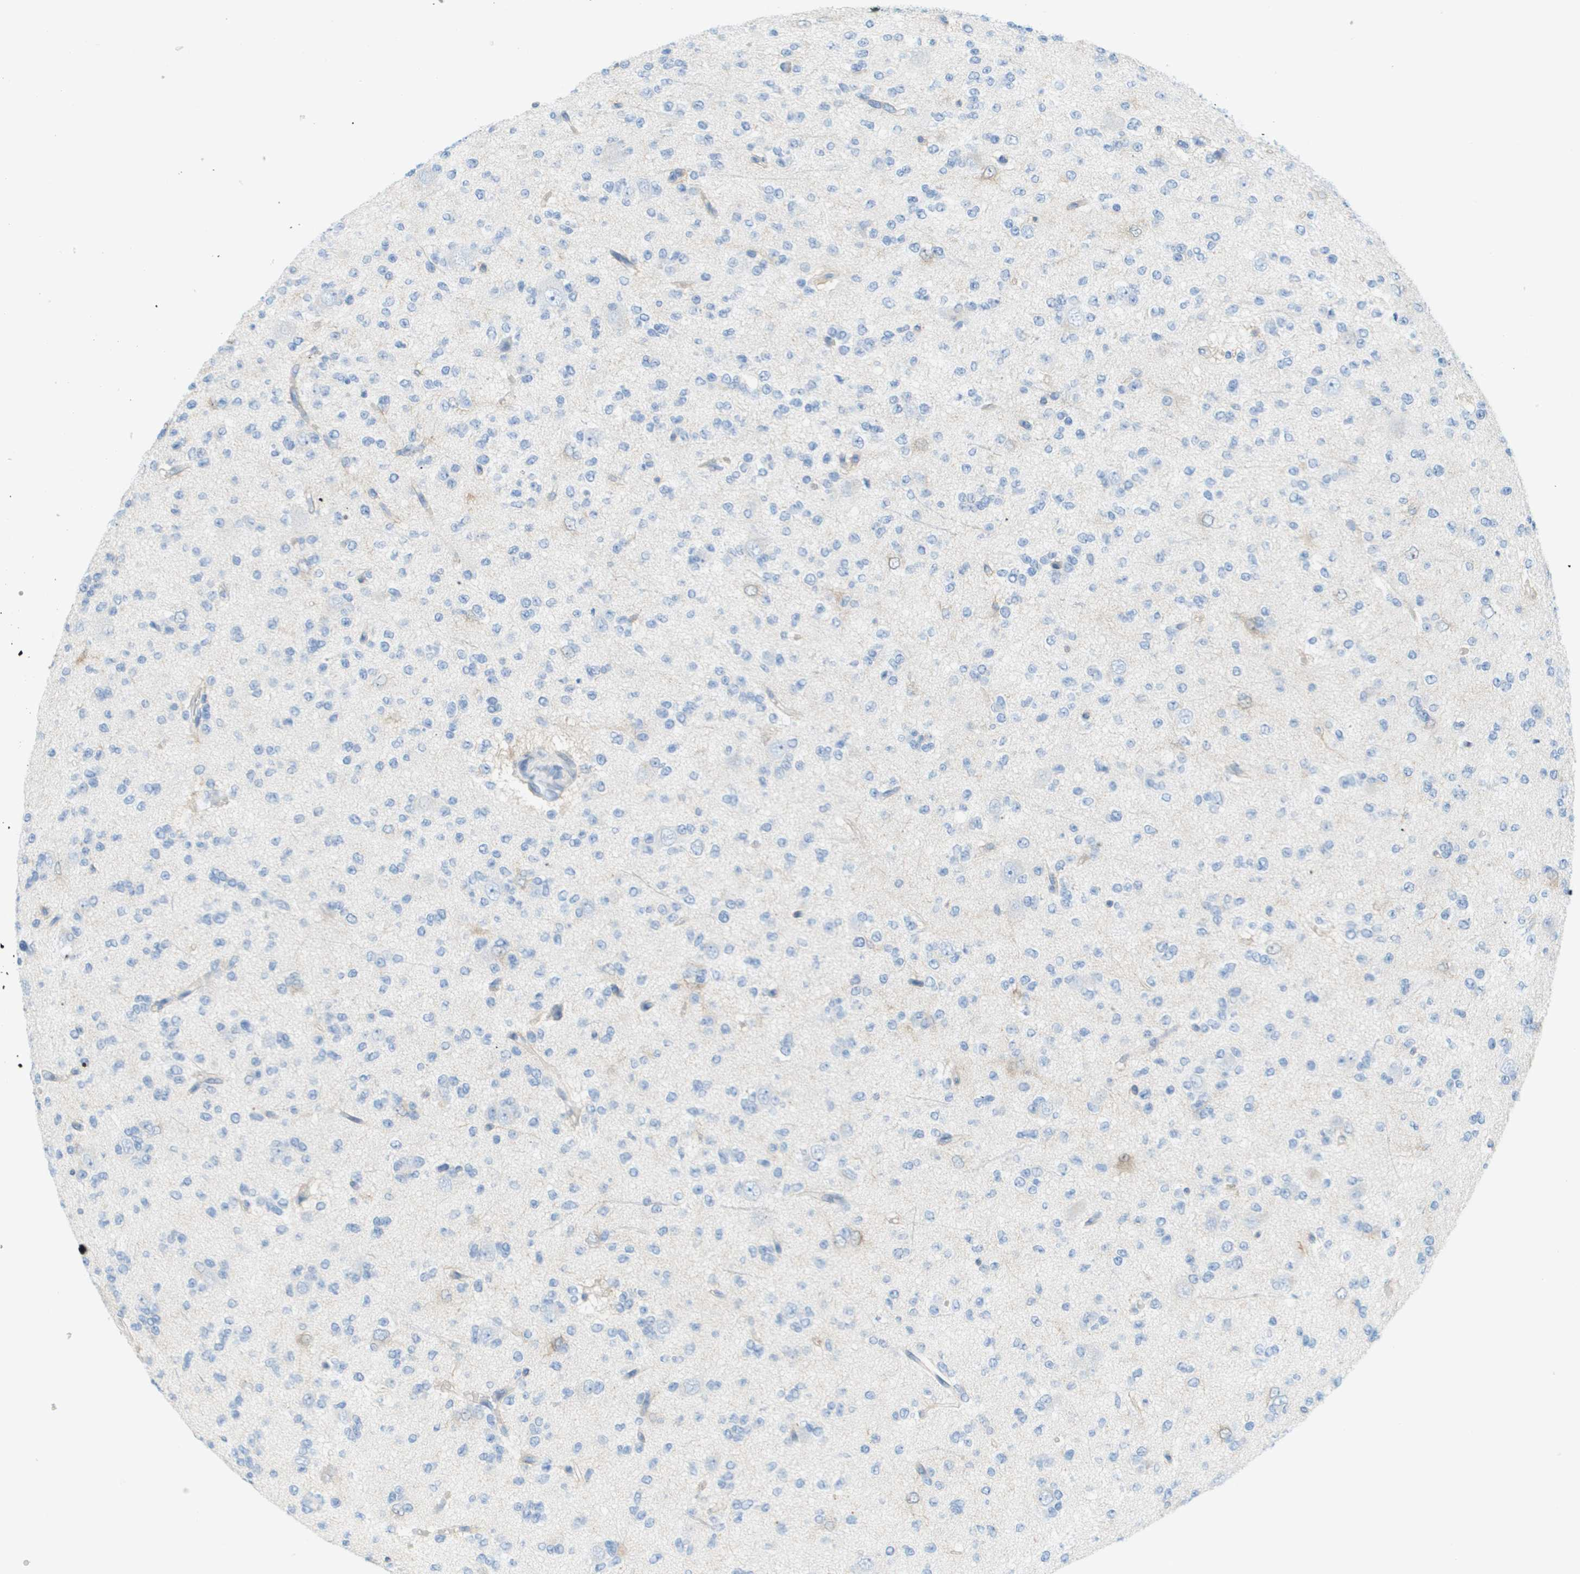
{"staining": {"intensity": "negative", "quantity": "none", "location": "none"}, "tissue": "glioma", "cell_type": "Tumor cells", "image_type": "cancer", "snomed": [{"axis": "morphology", "description": "Glioma, malignant, Low grade"}, {"axis": "topography", "description": "Brain"}], "caption": "Immunohistochemical staining of human glioma reveals no significant expression in tumor cells. (DAB IHC with hematoxylin counter stain).", "gene": "CUL9", "patient": {"sex": "male", "age": 38}}